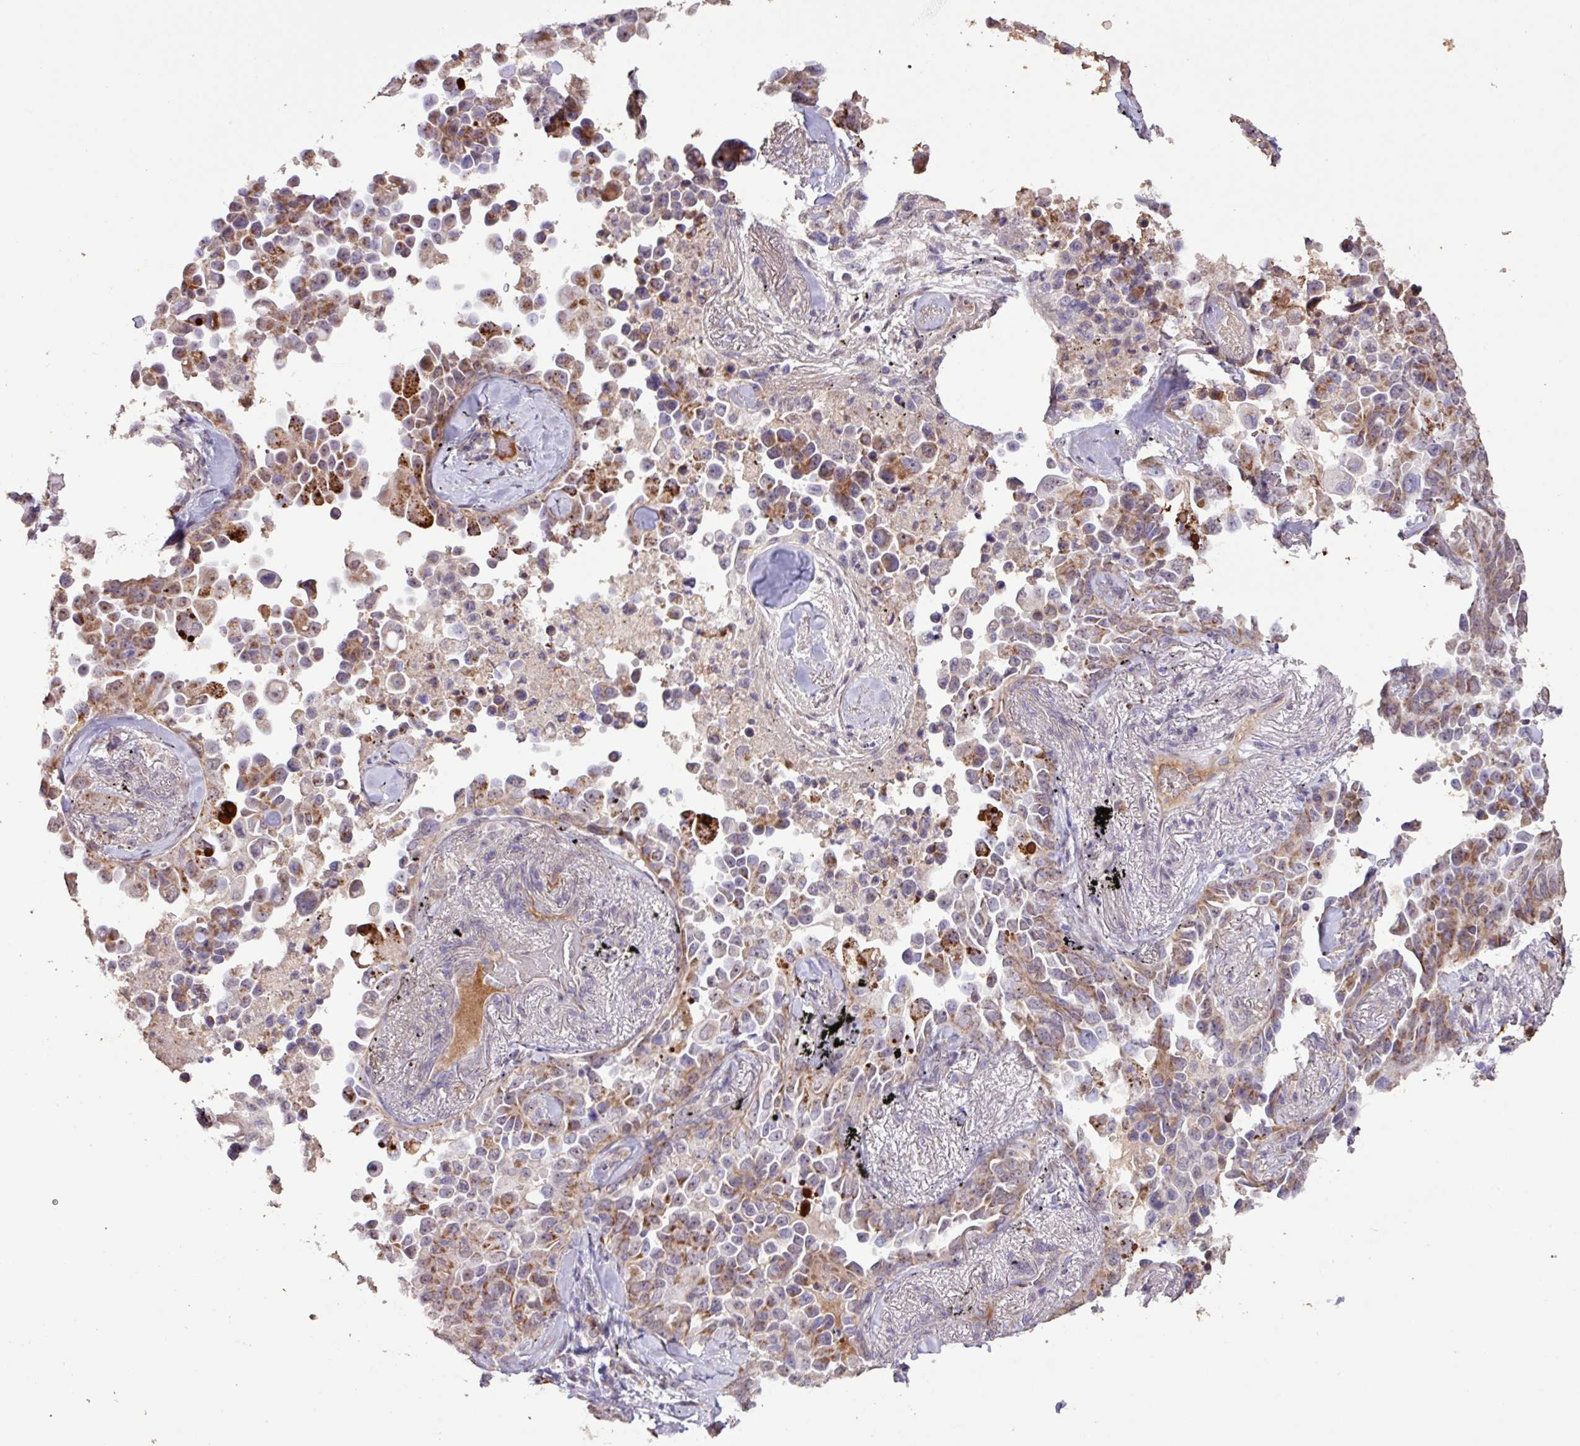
{"staining": {"intensity": "moderate", "quantity": ">75%", "location": "cytoplasmic/membranous,nuclear"}, "tissue": "lung cancer", "cell_type": "Tumor cells", "image_type": "cancer", "snomed": [{"axis": "morphology", "description": "Adenocarcinoma, NOS"}, {"axis": "topography", "description": "Lung"}], "caption": "The photomicrograph exhibits staining of lung adenocarcinoma, revealing moderate cytoplasmic/membranous and nuclear protein staining (brown color) within tumor cells. The protein is stained brown, and the nuclei are stained in blue (DAB IHC with brightfield microscopy, high magnification).", "gene": "L3MBTL3", "patient": {"sex": "female", "age": 67}}